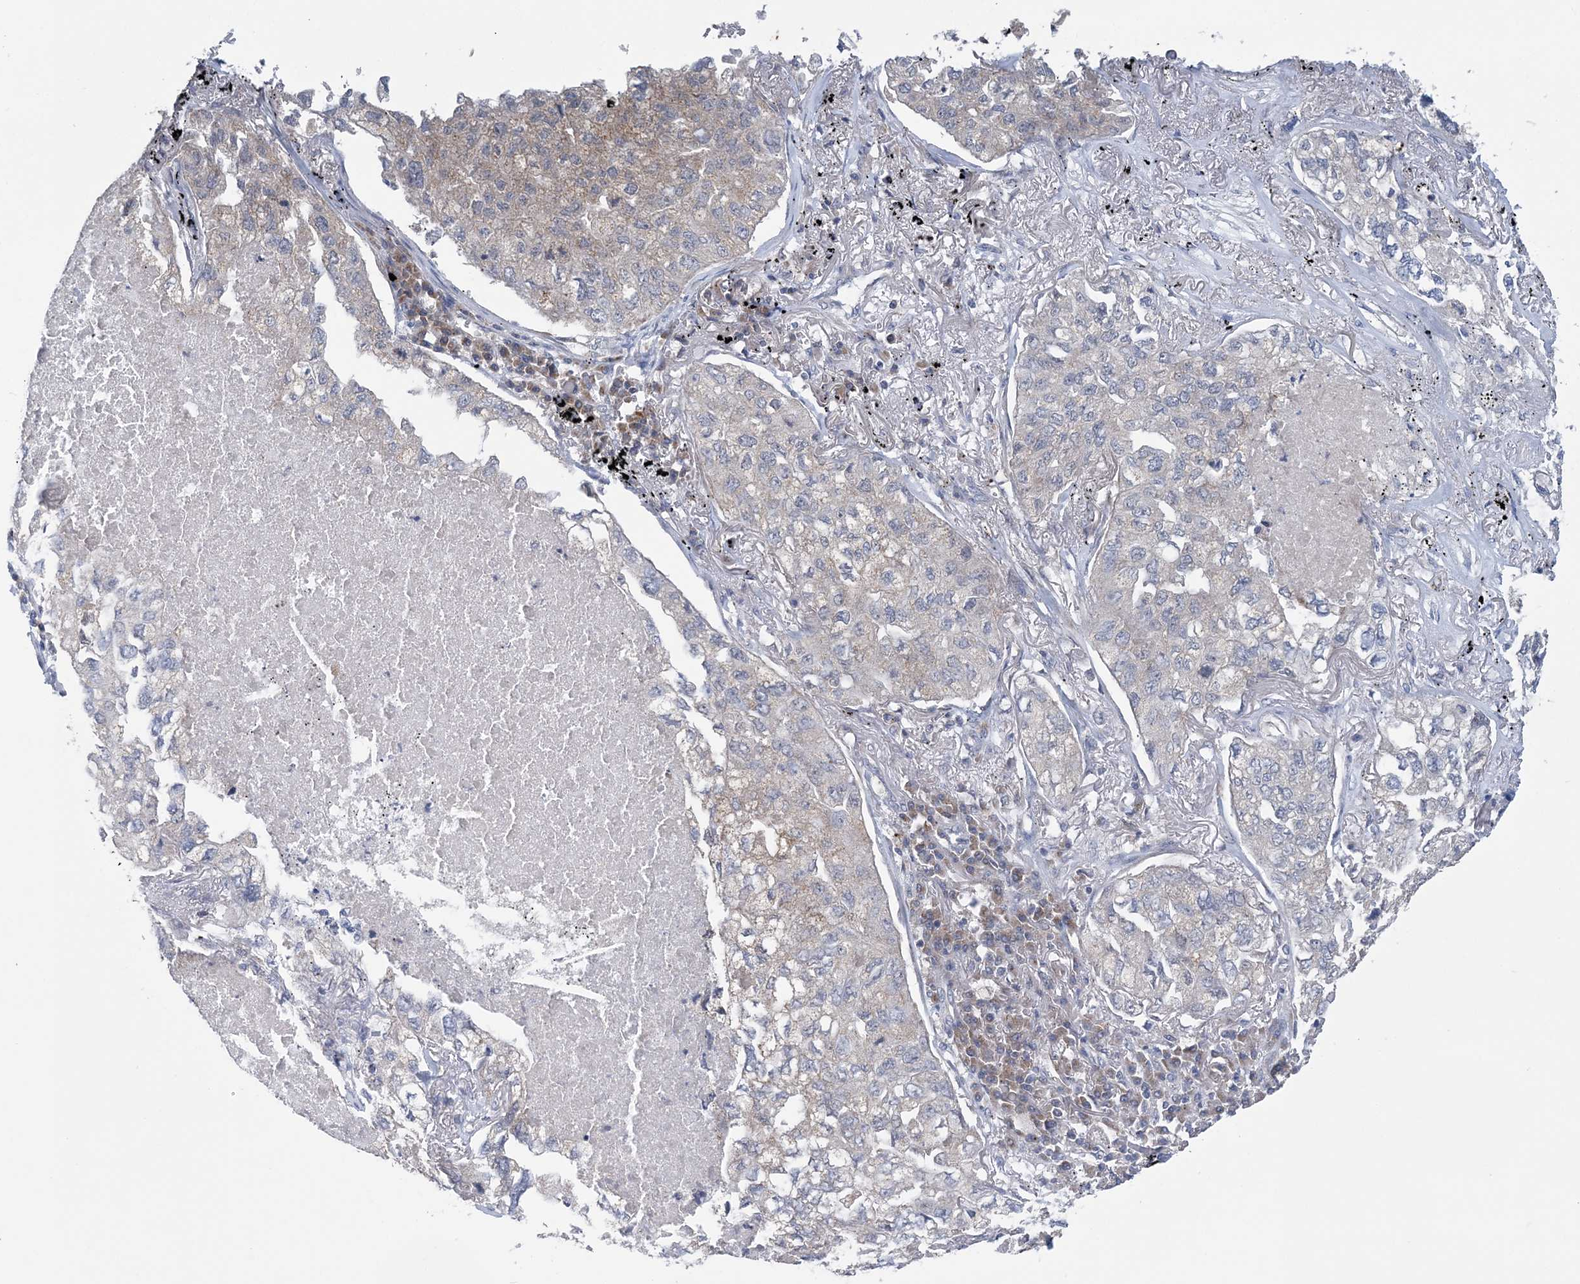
{"staining": {"intensity": "negative", "quantity": "none", "location": "none"}, "tissue": "lung cancer", "cell_type": "Tumor cells", "image_type": "cancer", "snomed": [{"axis": "morphology", "description": "Adenocarcinoma, NOS"}, {"axis": "topography", "description": "Lung"}], "caption": "High magnification brightfield microscopy of lung cancer (adenocarcinoma) stained with DAB (3,3'-diaminobenzidine) (brown) and counterstained with hematoxylin (blue): tumor cells show no significant expression.", "gene": "COPE", "patient": {"sex": "male", "age": 65}}